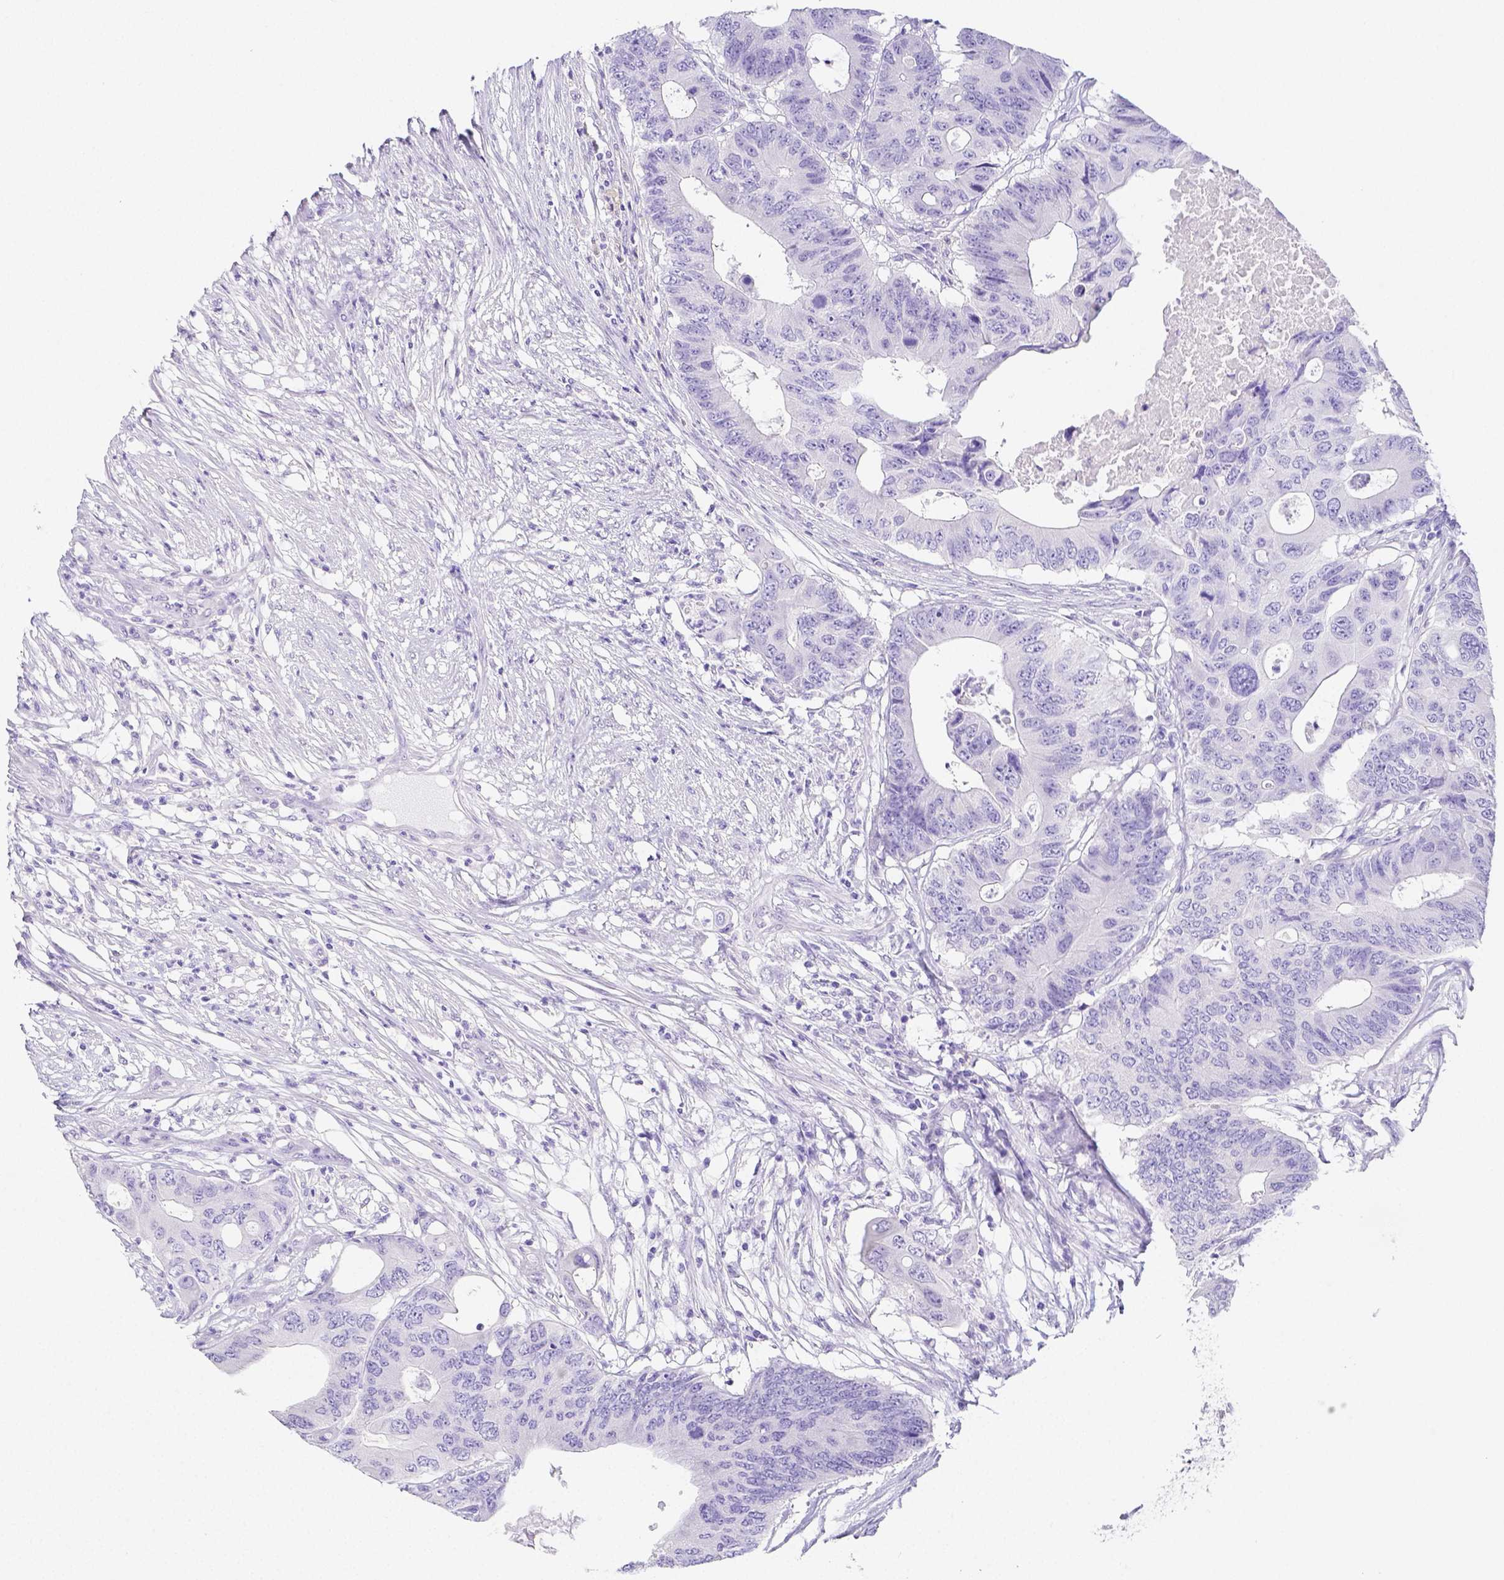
{"staining": {"intensity": "negative", "quantity": "none", "location": "none"}, "tissue": "colorectal cancer", "cell_type": "Tumor cells", "image_type": "cancer", "snomed": [{"axis": "morphology", "description": "Adenocarcinoma, NOS"}, {"axis": "topography", "description": "Colon"}], "caption": "There is no significant expression in tumor cells of adenocarcinoma (colorectal). (DAB (3,3'-diaminobenzidine) IHC with hematoxylin counter stain).", "gene": "ARHGAP36", "patient": {"sex": "male", "age": 71}}